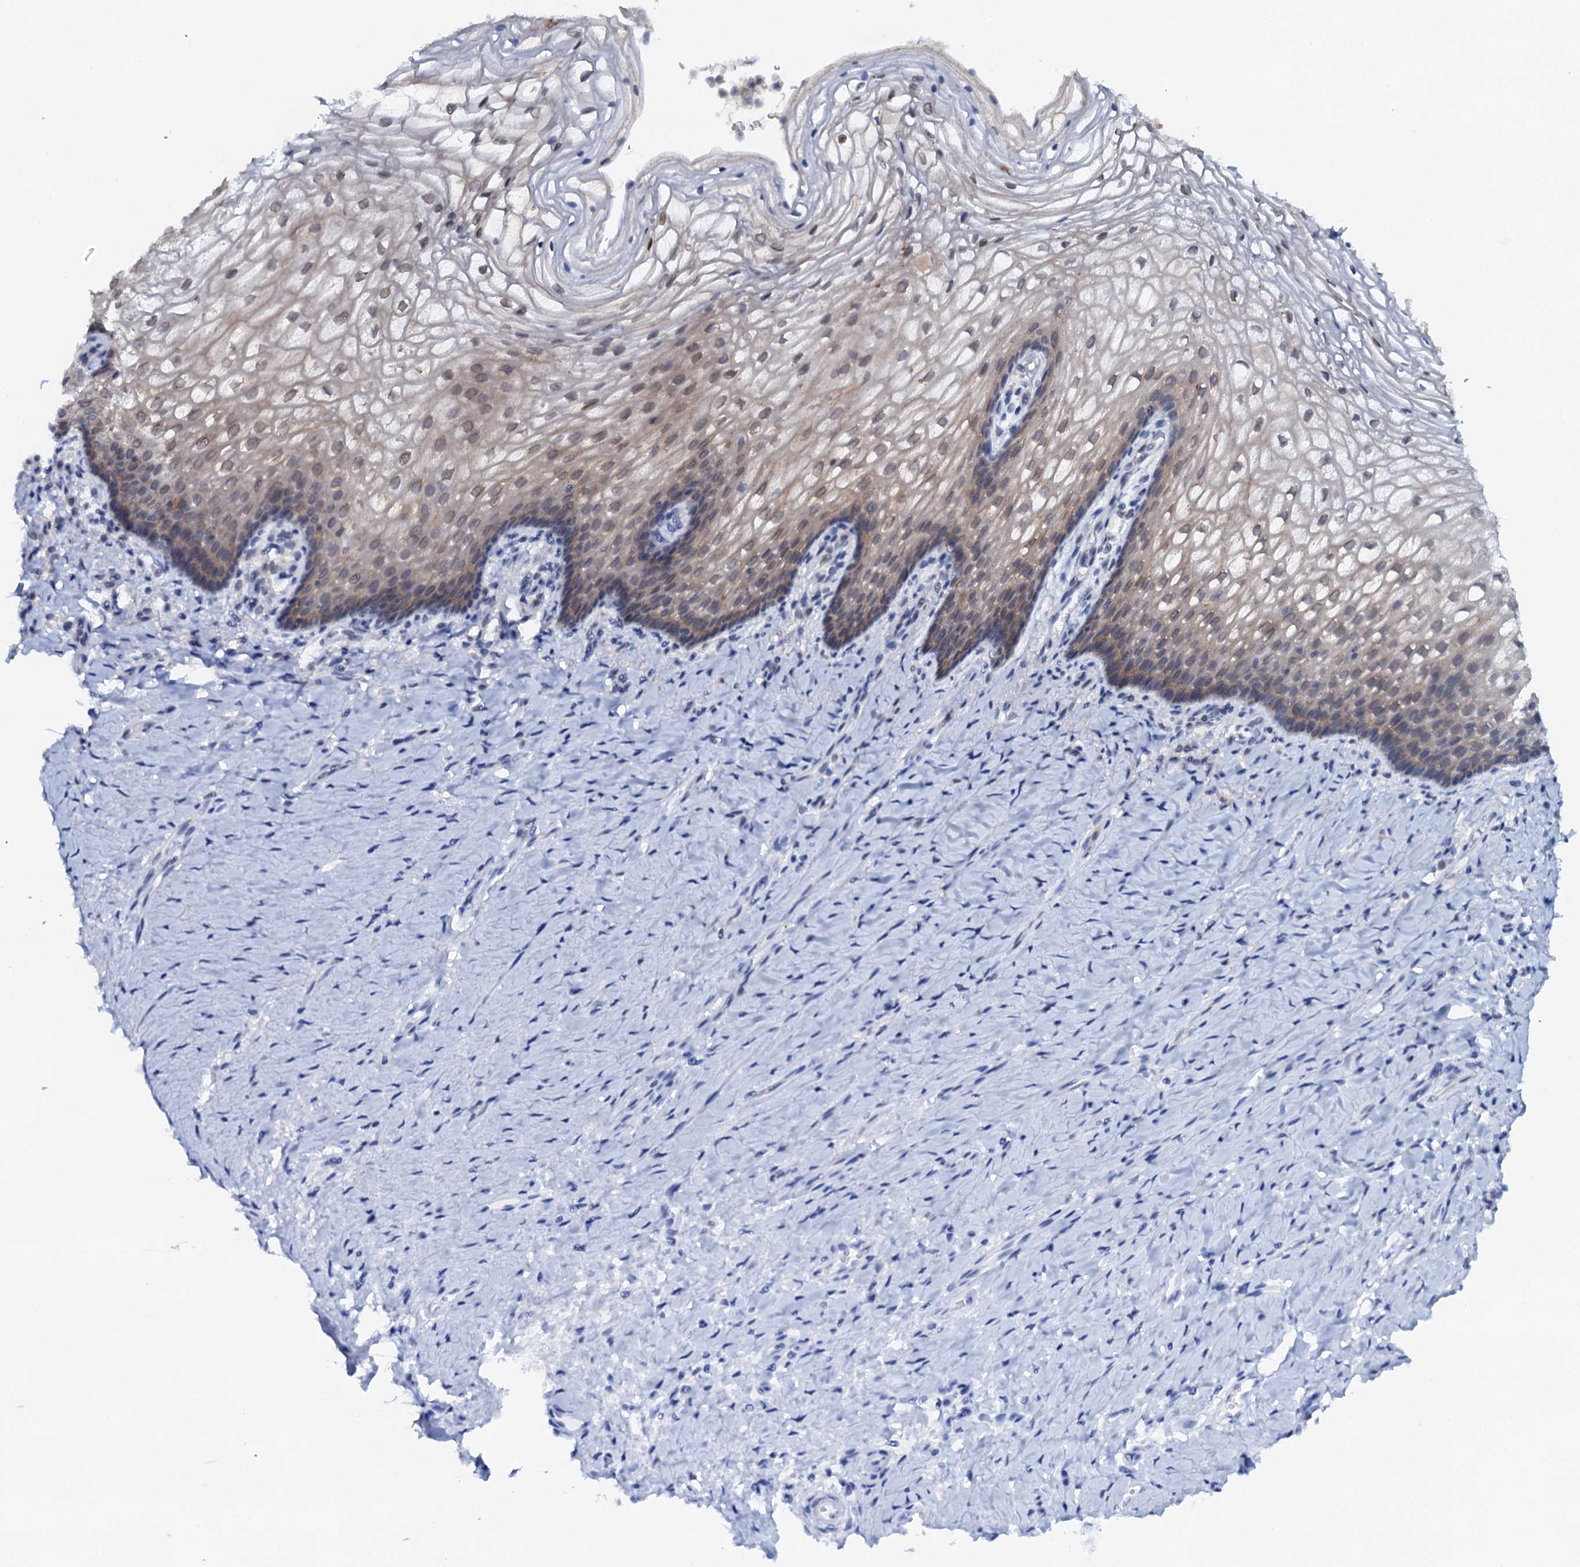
{"staining": {"intensity": "moderate", "quantity": "25%-75%", "location": "cytoplasmic/membranous"}, "tissue": "vagina", "cell_type": "Squamous epithelial cells", "image_type": "normal", "snomed": [{"axis": "morphology", "description": "Normal tissue, NOS"}, {"axis": "topography", "description": "Vagina"}], "caption": "Immunohistochemical staining of benign vagina shows 25%-75% levels of moderate cytoplasmic/membranous protein positivity in about 25%-75% of squamous epithelial cells.", "gene": "SNTA1", "patient": {"sex": "female", "age": 60}}